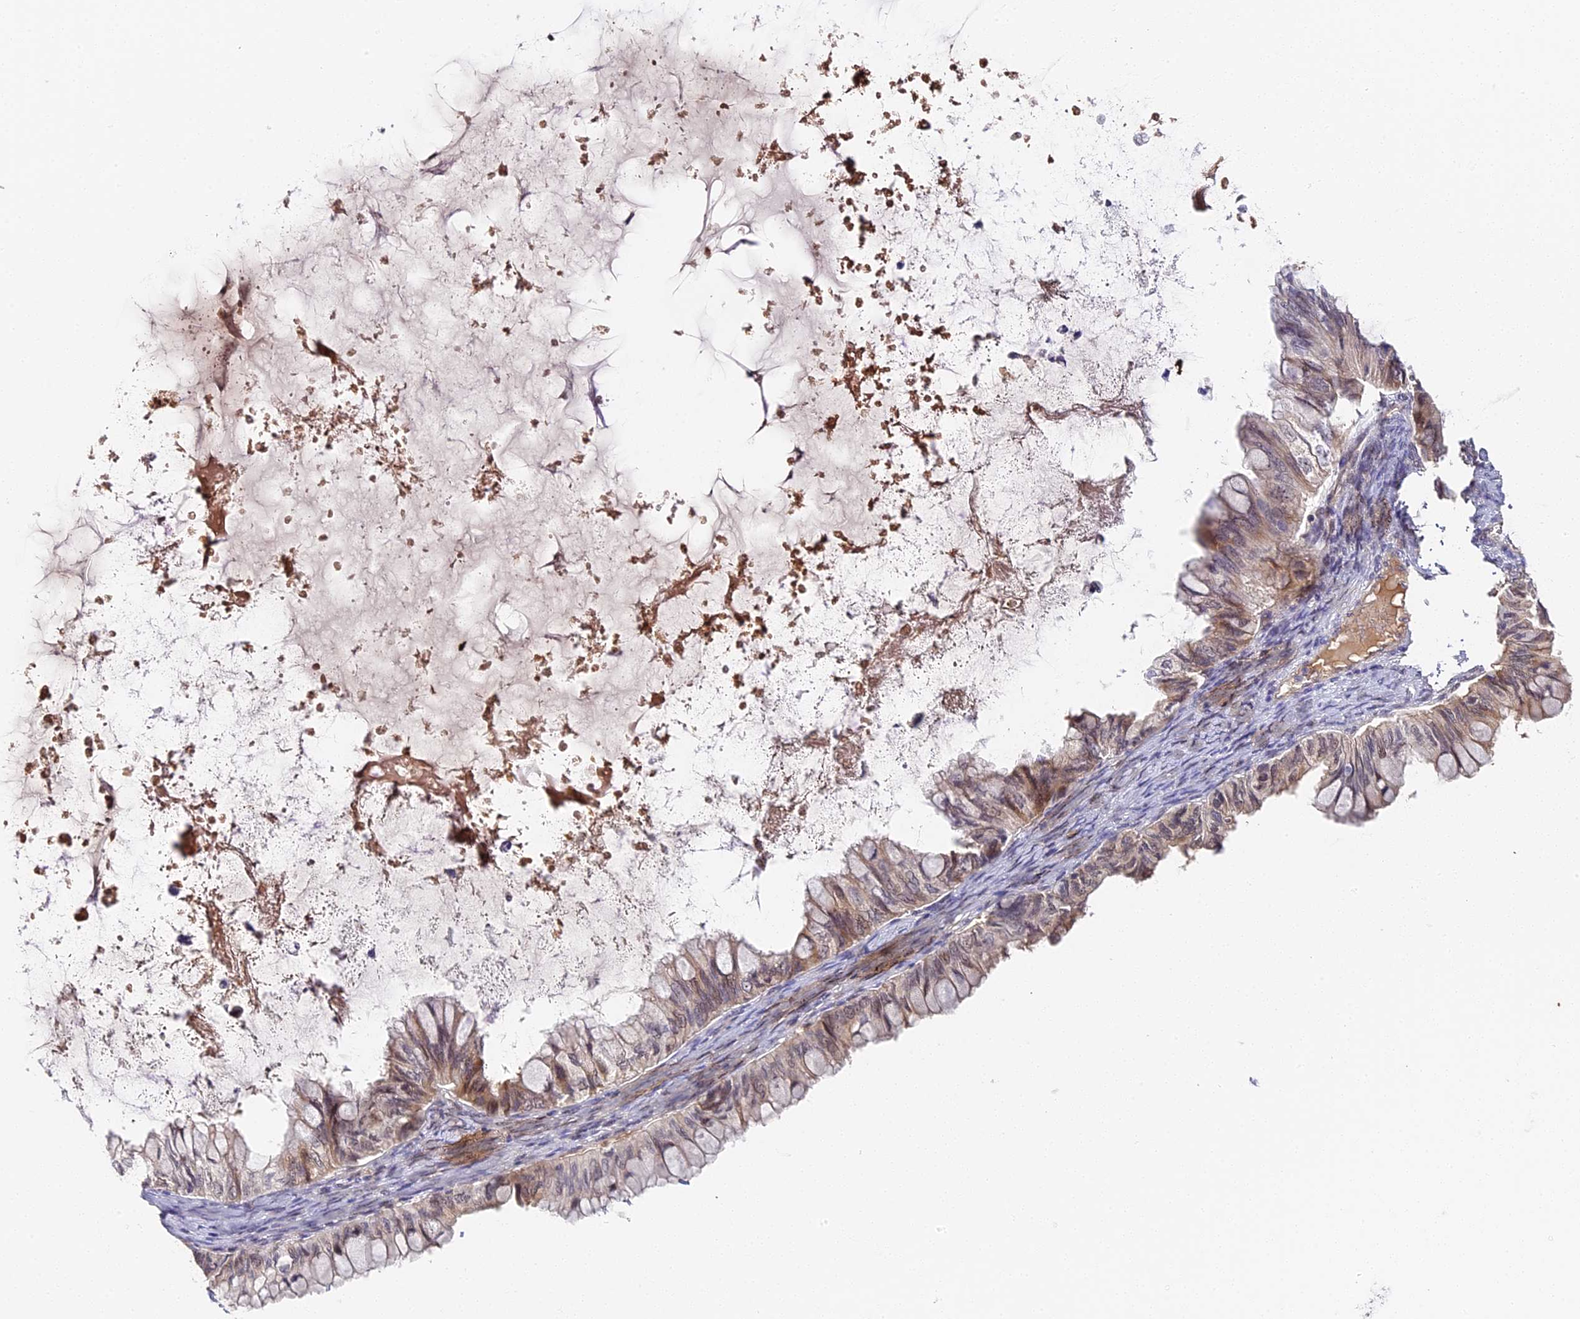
{"staining": {"intensity": "moderate", "quantity": "<25%", "location": "cytoplasmic/membranous"}, "tissue": "ovarian cancer", "cell_type": "Tumor cells", "image_type": "cancer", "snomed": [{"axis": "morphology", "description": "Cystadenocarcinoma, mucinous, NOS"}, {"axis": "topography", "description": "Ovary"}], "caption": "This histopathology image demonstrates ovarian cancer stained with immunohistochemistry (IHC) to label a protein in brown. The cytoplasmic/membranous of tumor cells show moderate positivity for the protein. Nuclei are counter-stained blue.", "gene": "IMPACT", "patient": {"sex": "female", "age": 80}}